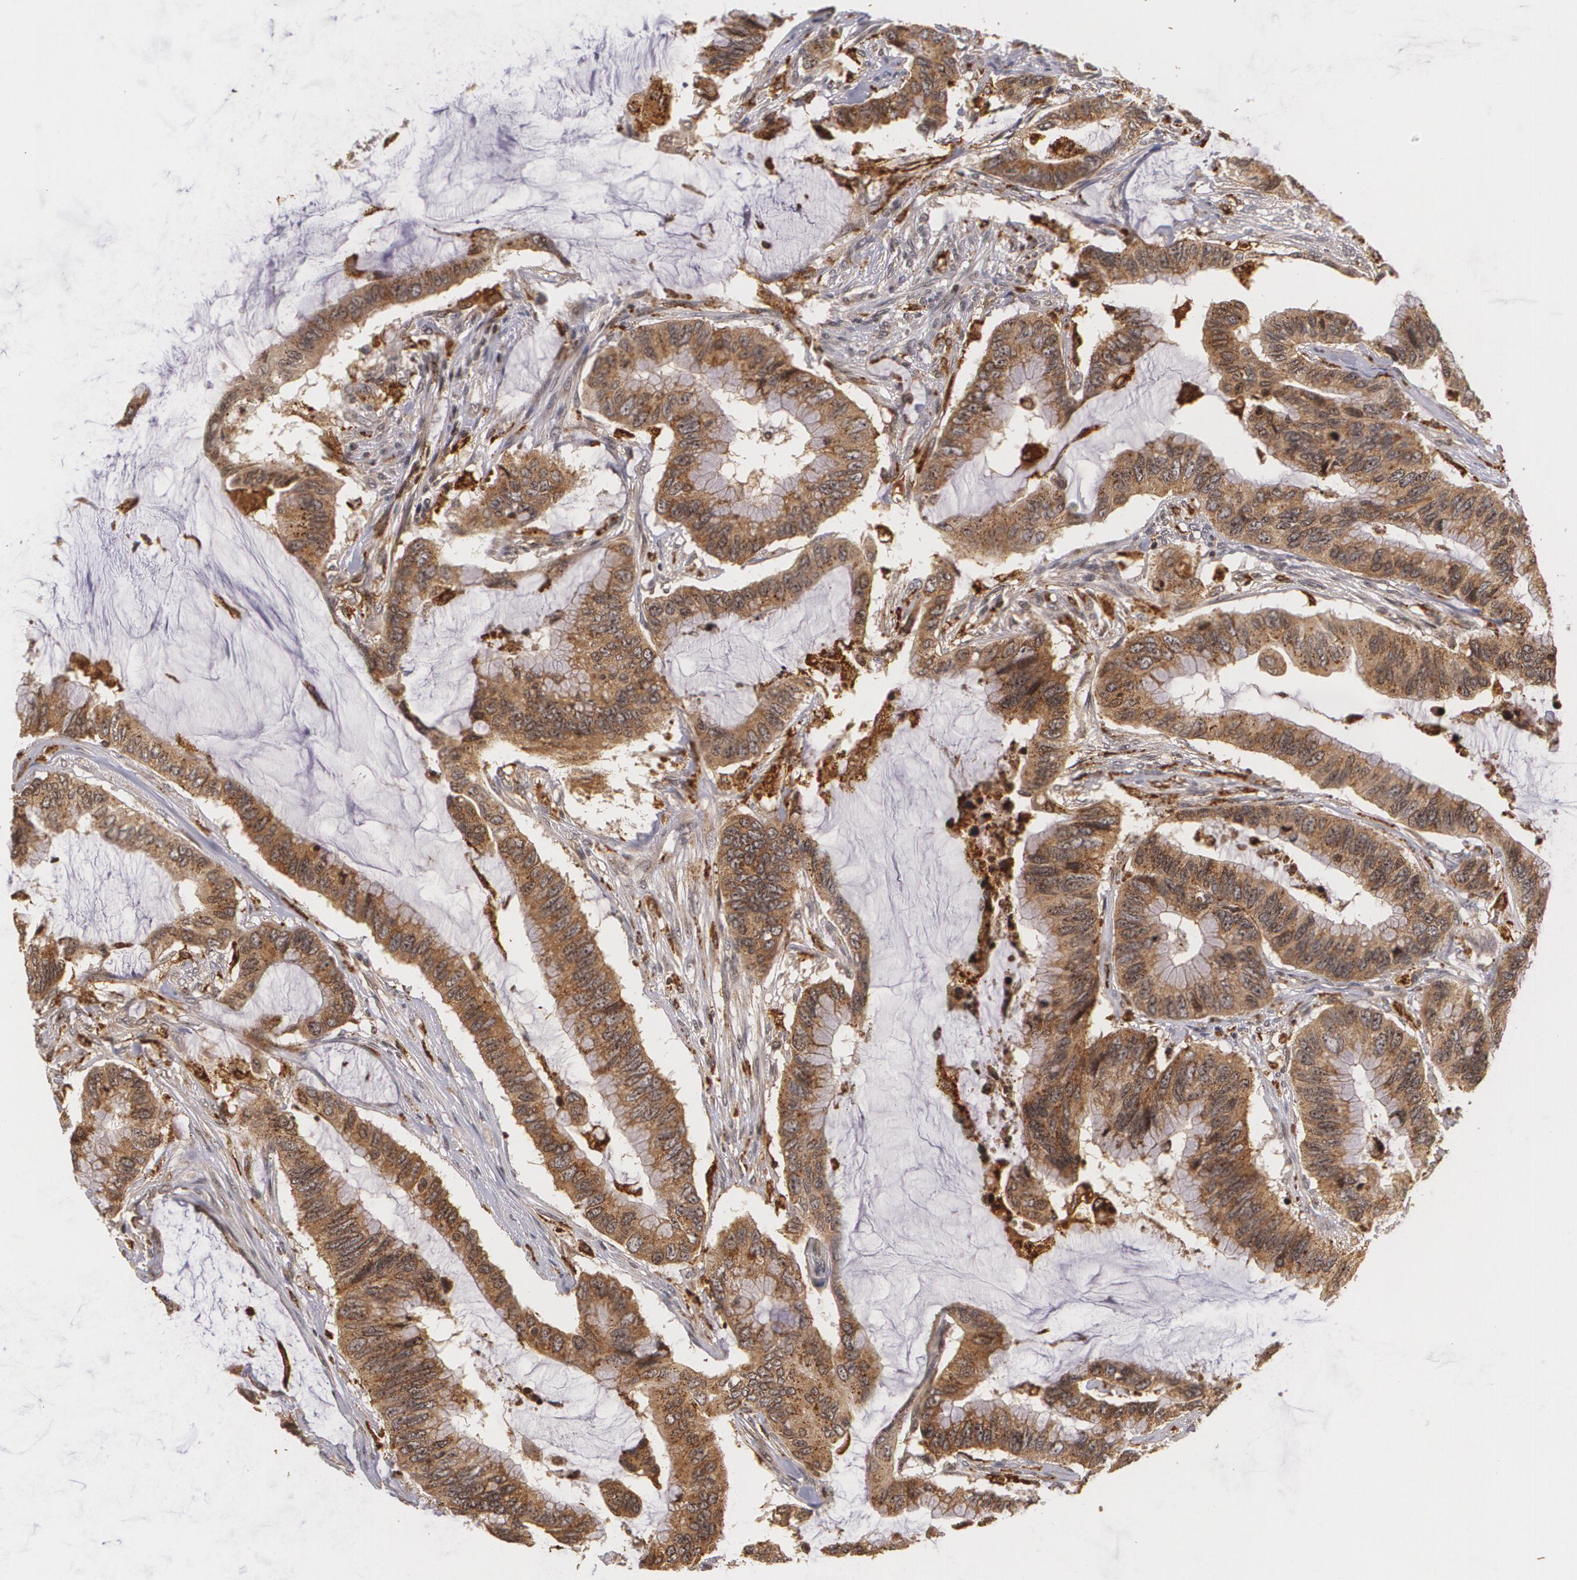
{"staining": {"intensity": "moderate", "quantity": ">75%", "location": "cytoplasmic/membranous"}, "tissue": "colorectal cancer", "cell_type": "Tumor cells", "image_type": "cancer", "snomed": [{"axis": "morphology", "description": "Adenocarcinoma, NOS"}, {"axis": "topography", "description": "Rectum"}], "caption": "Human colorectal cancer stained with a brown dye demonstrates moderate cytoplasmic/membranous positive staining in about >75% of tumor cells.", "gene": "VAV3", "patient": {"sex": "female", "age": 59}}